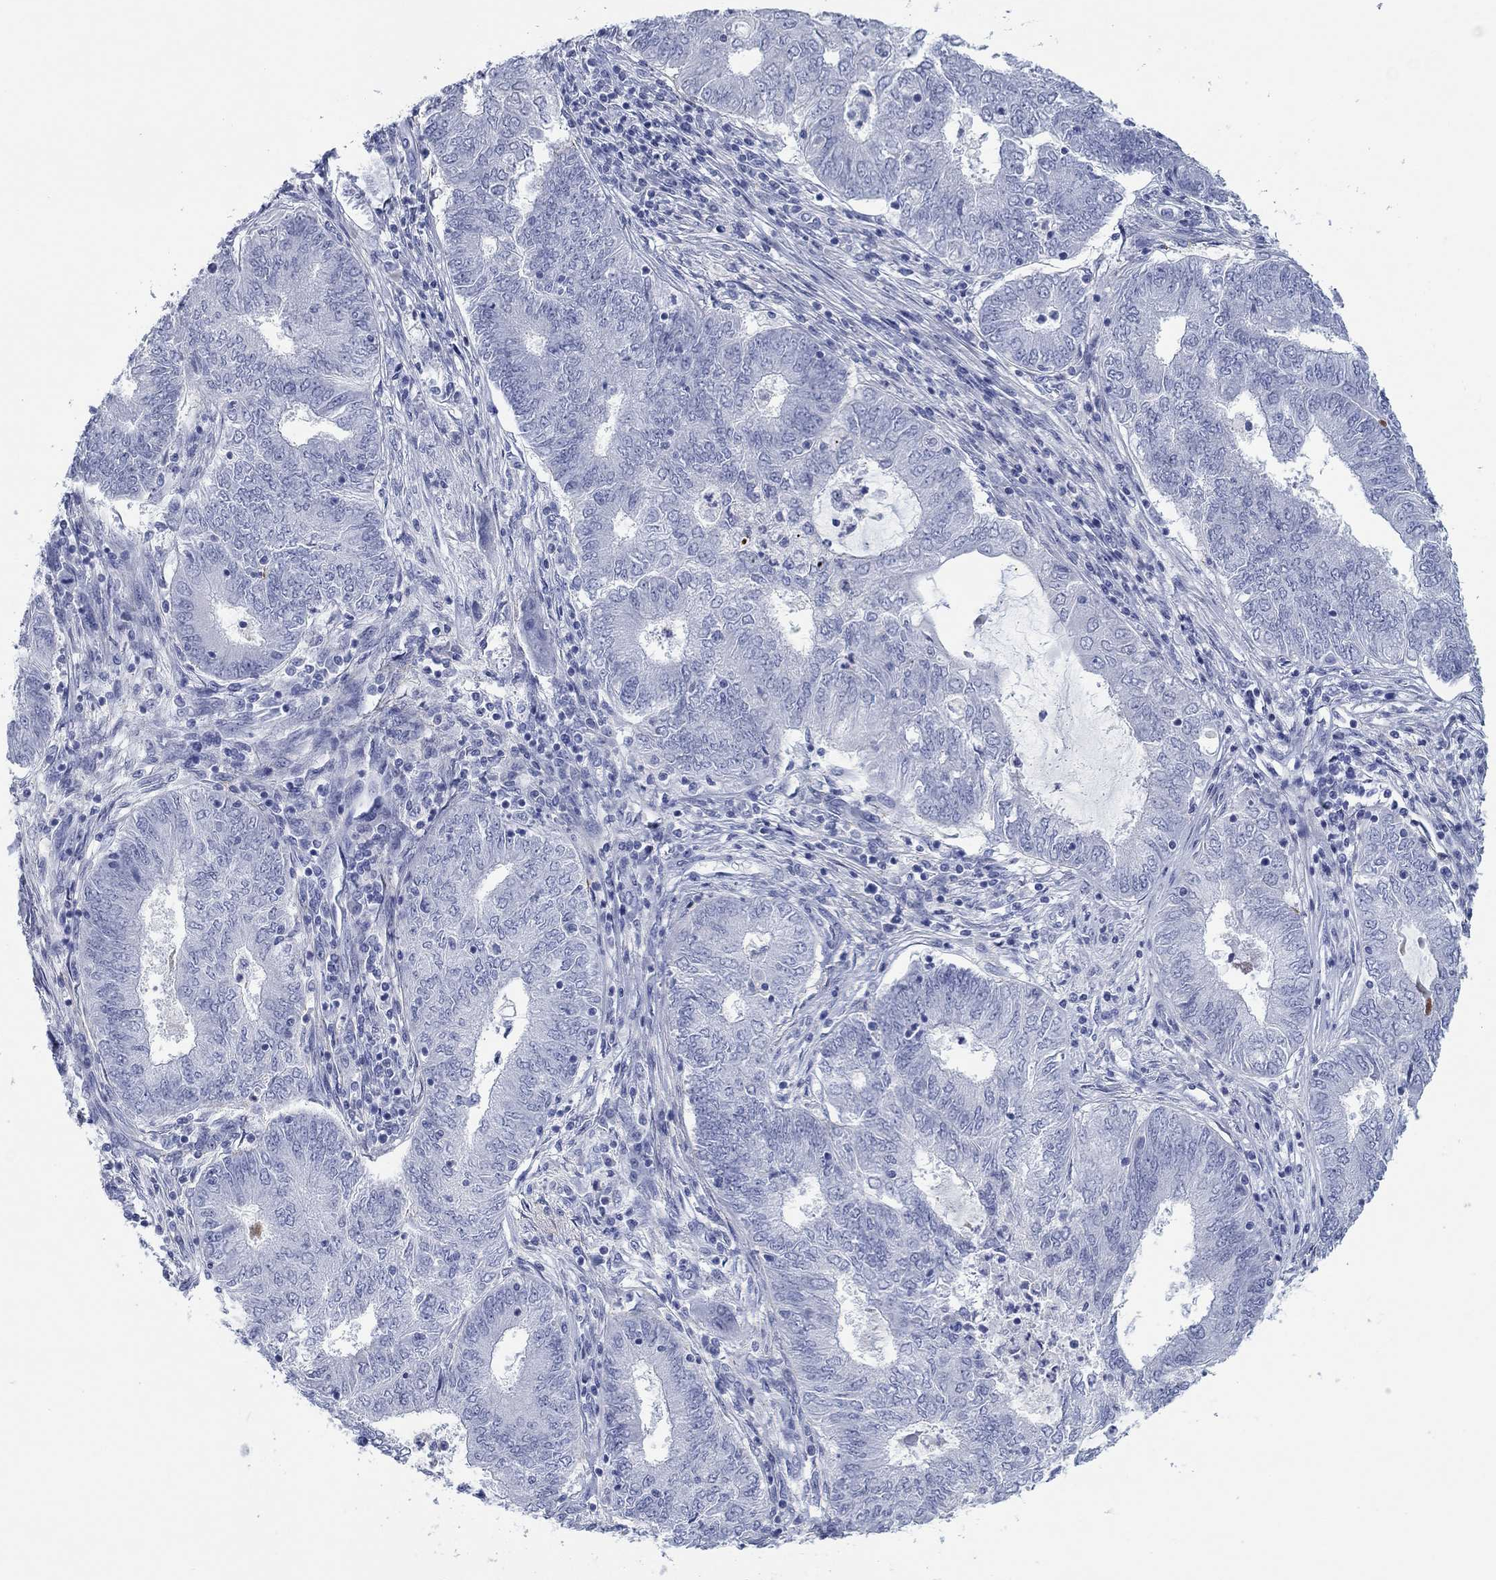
{"staining": {"intensity": "negative", "quantity": "none", "location": "none"}, "tissue": "endometrial cancer", "cell_type": "Tumor cells", "image_type": "cancer", "snomed": [{"axis": "morphology", "description": "Adenocarcinoma, NOS"}, {"axis": "topography", "description": "Endometrium"}], "caption": "DAB (3,3'-diaminobenzidine) immunohistochemical staining of endometrial cancer demonstrates no significant expression in tumor cells.", "gene": "PDYN", "patient": {"sex": "female", "age": 62}}